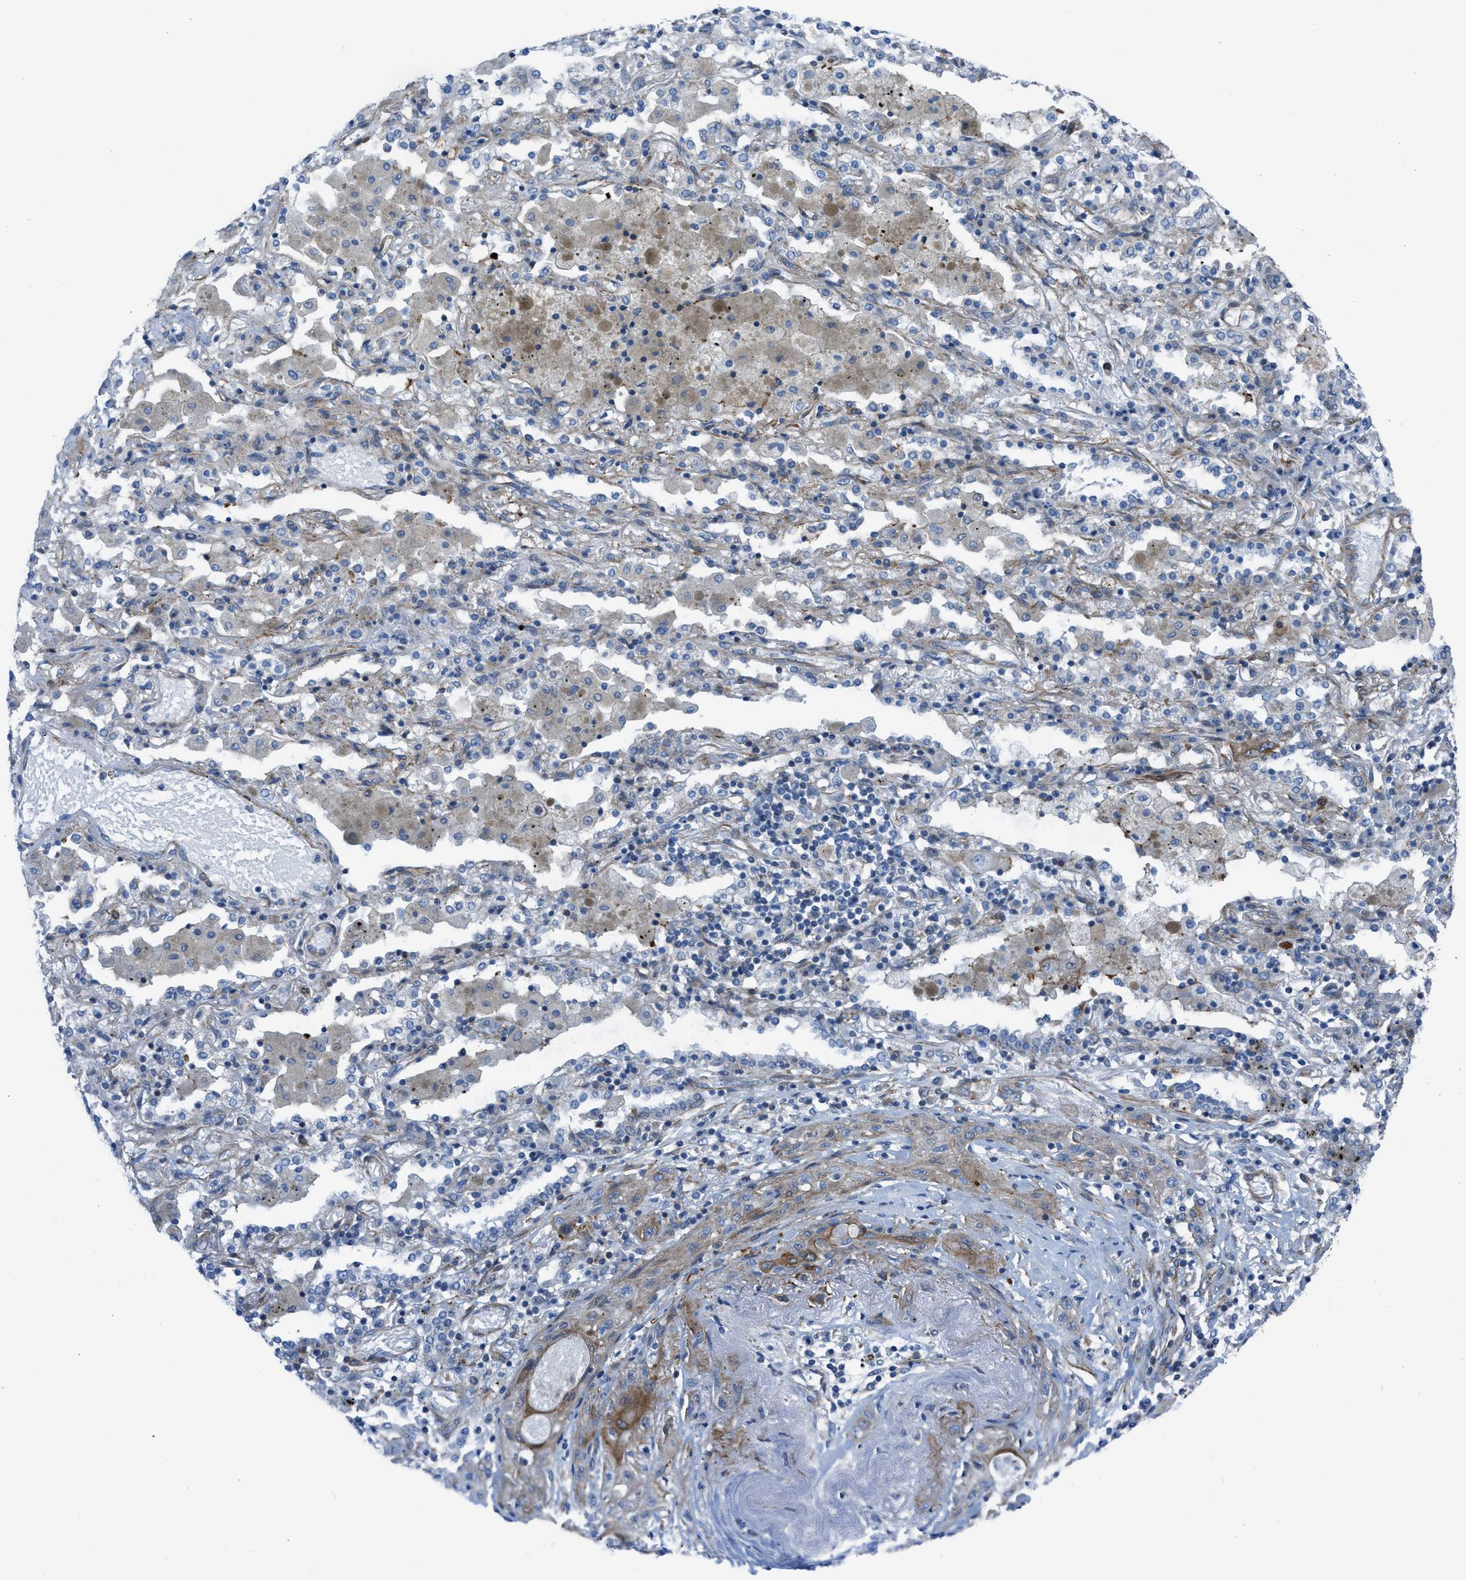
{"staining": {"intensity": "negative", "quantity": "none", "location": "none"}, "tissue": "lung cancer", "cell_type": "Tumor cells", "image_type": "cancer", "snomed": [{"axis": "morphology", "description": "Squamous cell carcinoma, NOS"}, {"axis": "topography", "description": "Lung"}], "caption": "Lung squamous cell carcinoma was stained to show a protein in brown. There is no significant staining in tumor cells.", "gene": "KCNH7", "patient": {"sex": "female", "age": 47}}